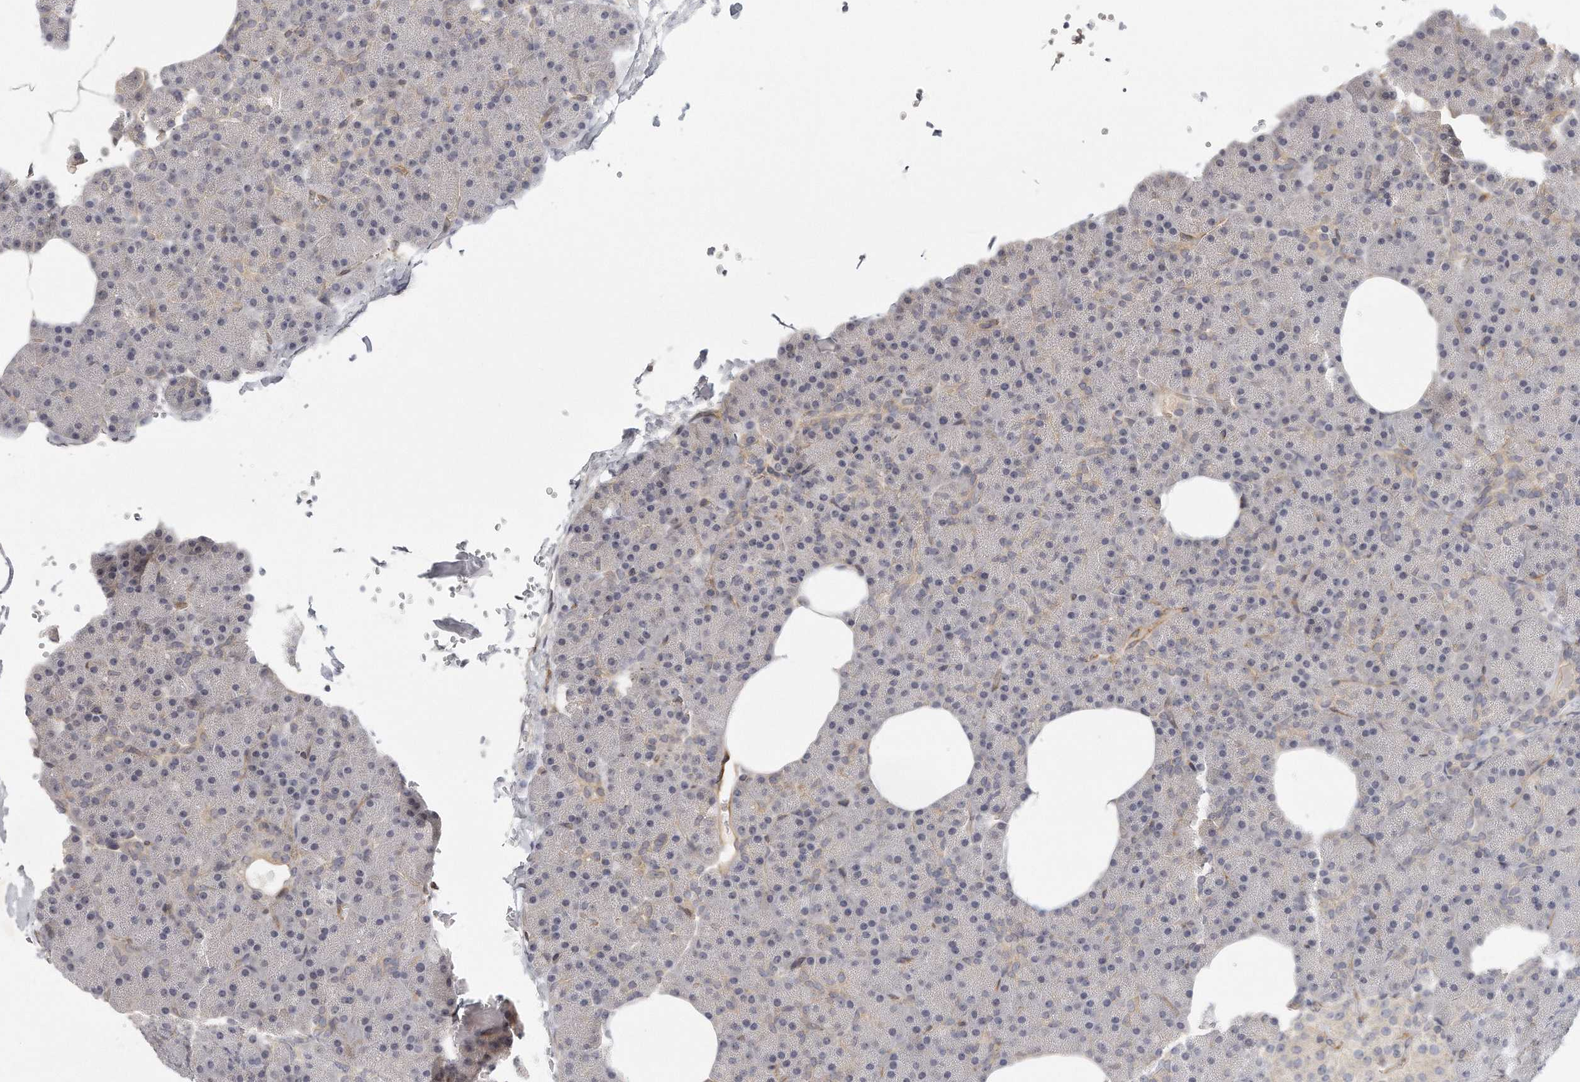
{"staining": {"intensity": "moderate", "quantity": "25%-75%", "location": "cytoplasmic/membranous"}, "tissue": "pancreas", "cell_type": "Exocrine glandular cells", "image_type": "normal", "snomed": [{"axis": "morphology", "description": "Normal tissue, NOS"}, {"axis": "morphology", "description": "Carcinoid, malignant, NOS"}, {"axis": "topography", "description": "Pancreas"}], "caption": "Human pancreas stained for a protein (brown) reveals moderate cytoplasmic/membranous positive positivity in approximately 25%-75% of exocrine glandular cells.", "gene": "MTERF4", "patient": {"sex": "female", "age": 35}}